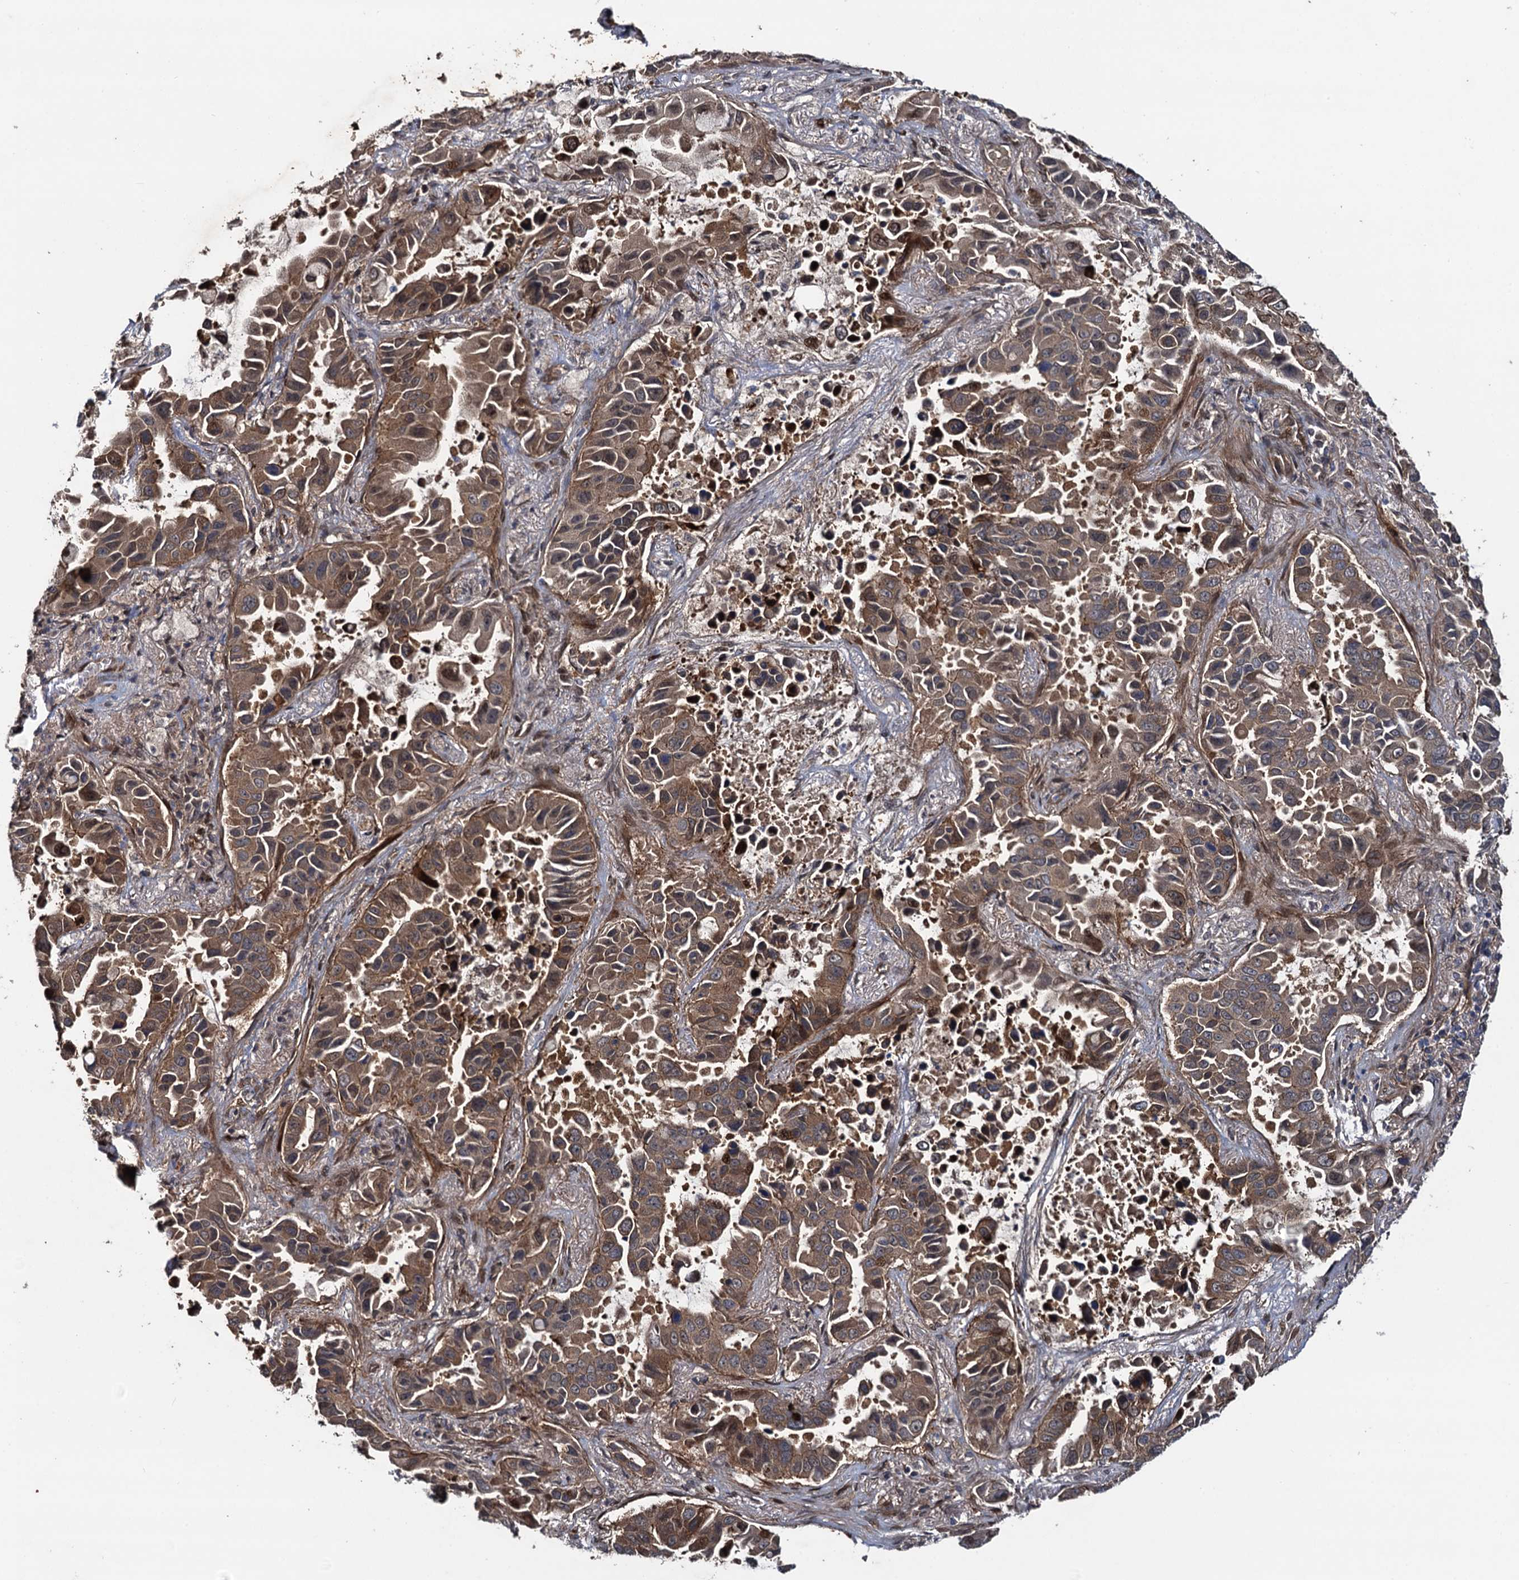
{"staining": {"intensity": "moderate", "quantity": ">75%", "location": "cytoplasmic/membranous"}, "tissue": "lung cancer", "cell_type": "Tumor cells", "image_type": "cancer", "snomed": [{"axis": "morphology", "description": "Adenocarcinoma, NOS"}, {"axis": "topography", "description": "Lung"}], "caption": "Adenocarcinoma (lung) stained with a protein marker displays moderate staining in tumor cells.", "gene": "RHOBTB1", "patient": {"sex": "male", "age": 64}}